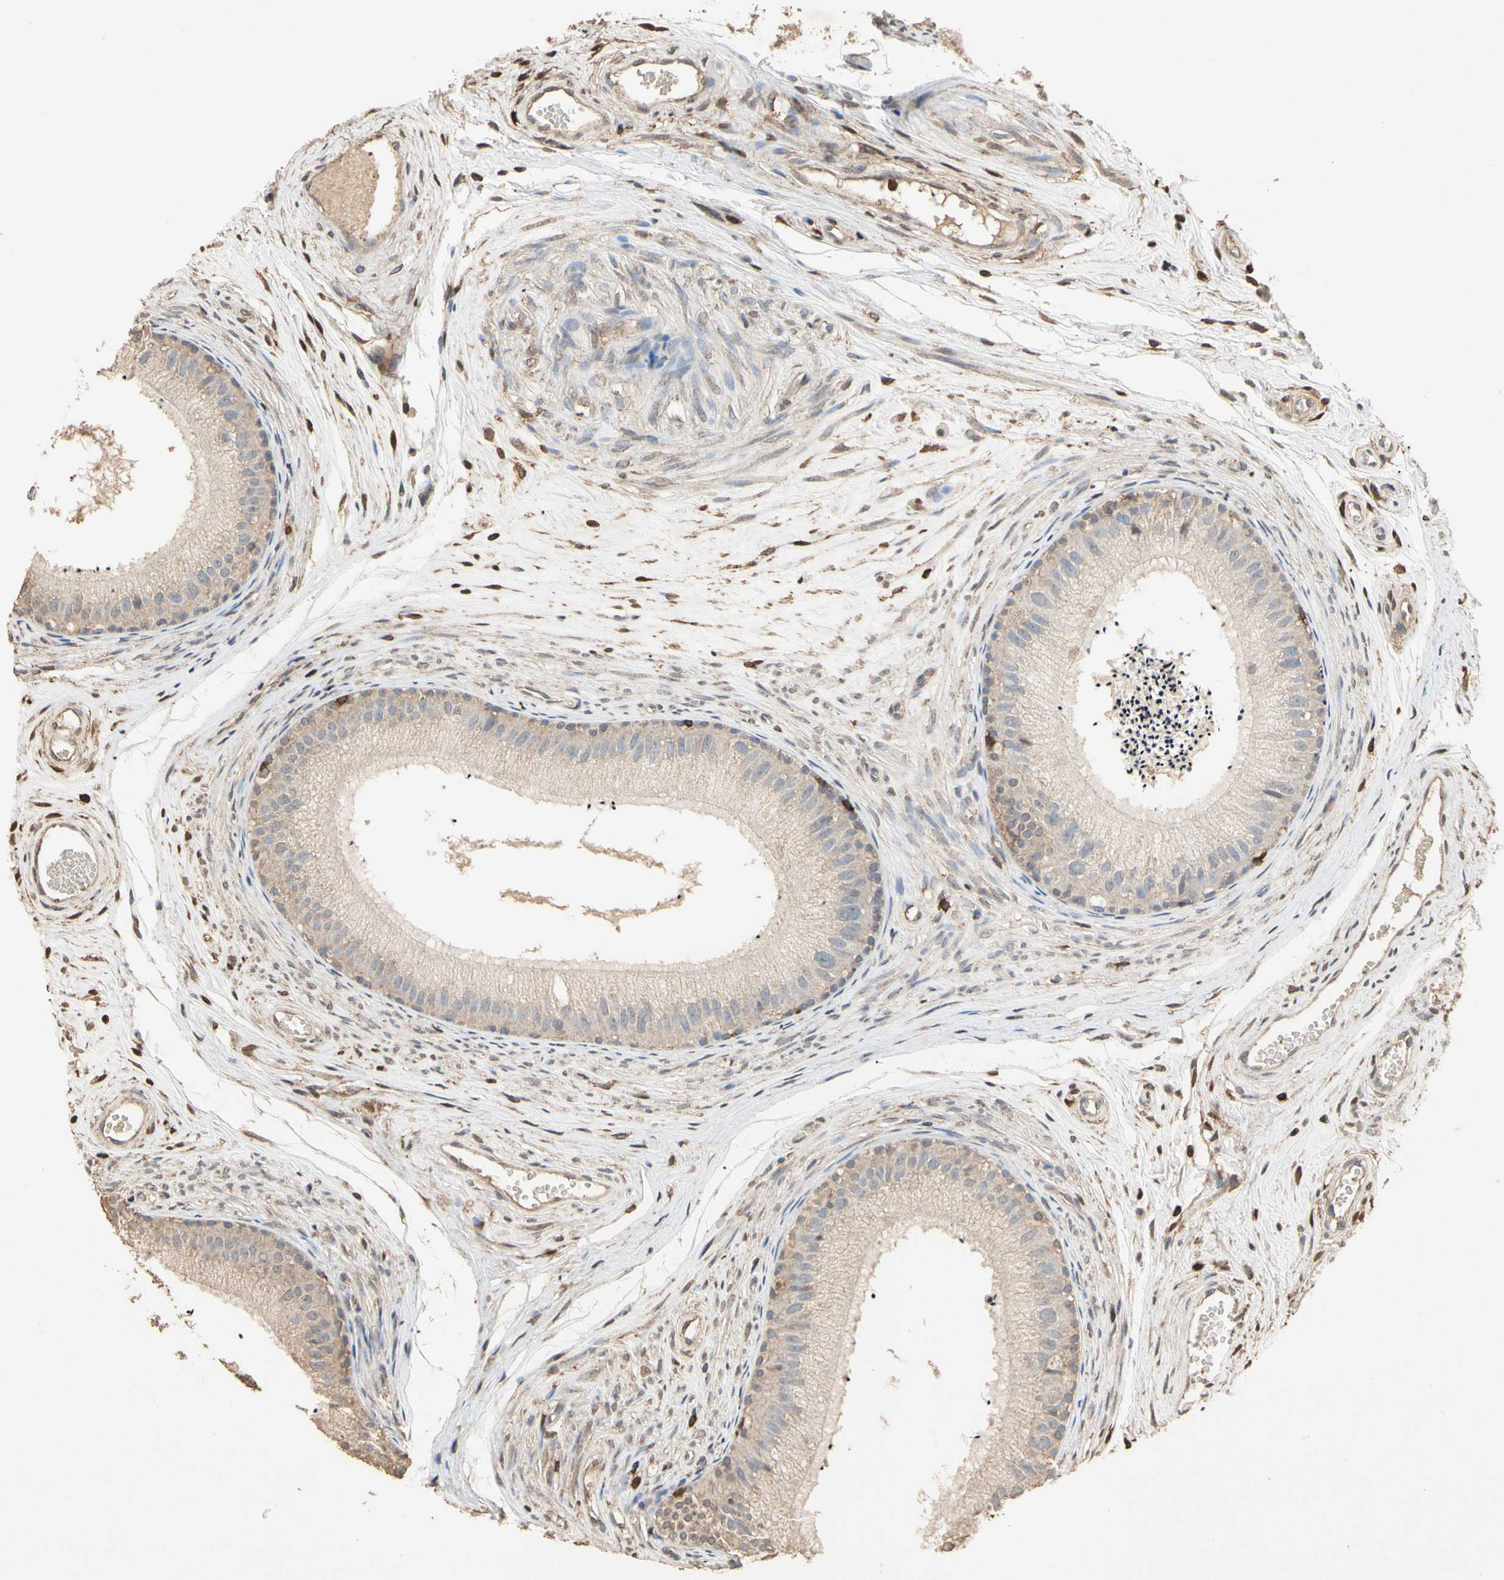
{"staining": {"intensity": "weak", "quantity": "25%-75%", "location": "cytoplasmic/membranous"}, "tissue": "epididymis", "cell_type": "Glandular cells", "image_type": "normal", "snomed": [{"axis": "morphology", "description": "Normal tissue, NOS"}, {"axis": "topography", "description": "Epididymis"}], "caption": "Immunohistochemistry (IHC) staining of unremarkable epididymis, which reveals low levels of weak cytoplasmic/membranous positivity in about 25%-75% of glandular cells indicating weak cytoplasmic/membranous protein expression. The staining was performed using DAB (brown) for protein detection and nuclei were counterstained in hematoxylin (blue).", "gene": "MAP3K10", "patient": {"sex": "male", "age": 56}}